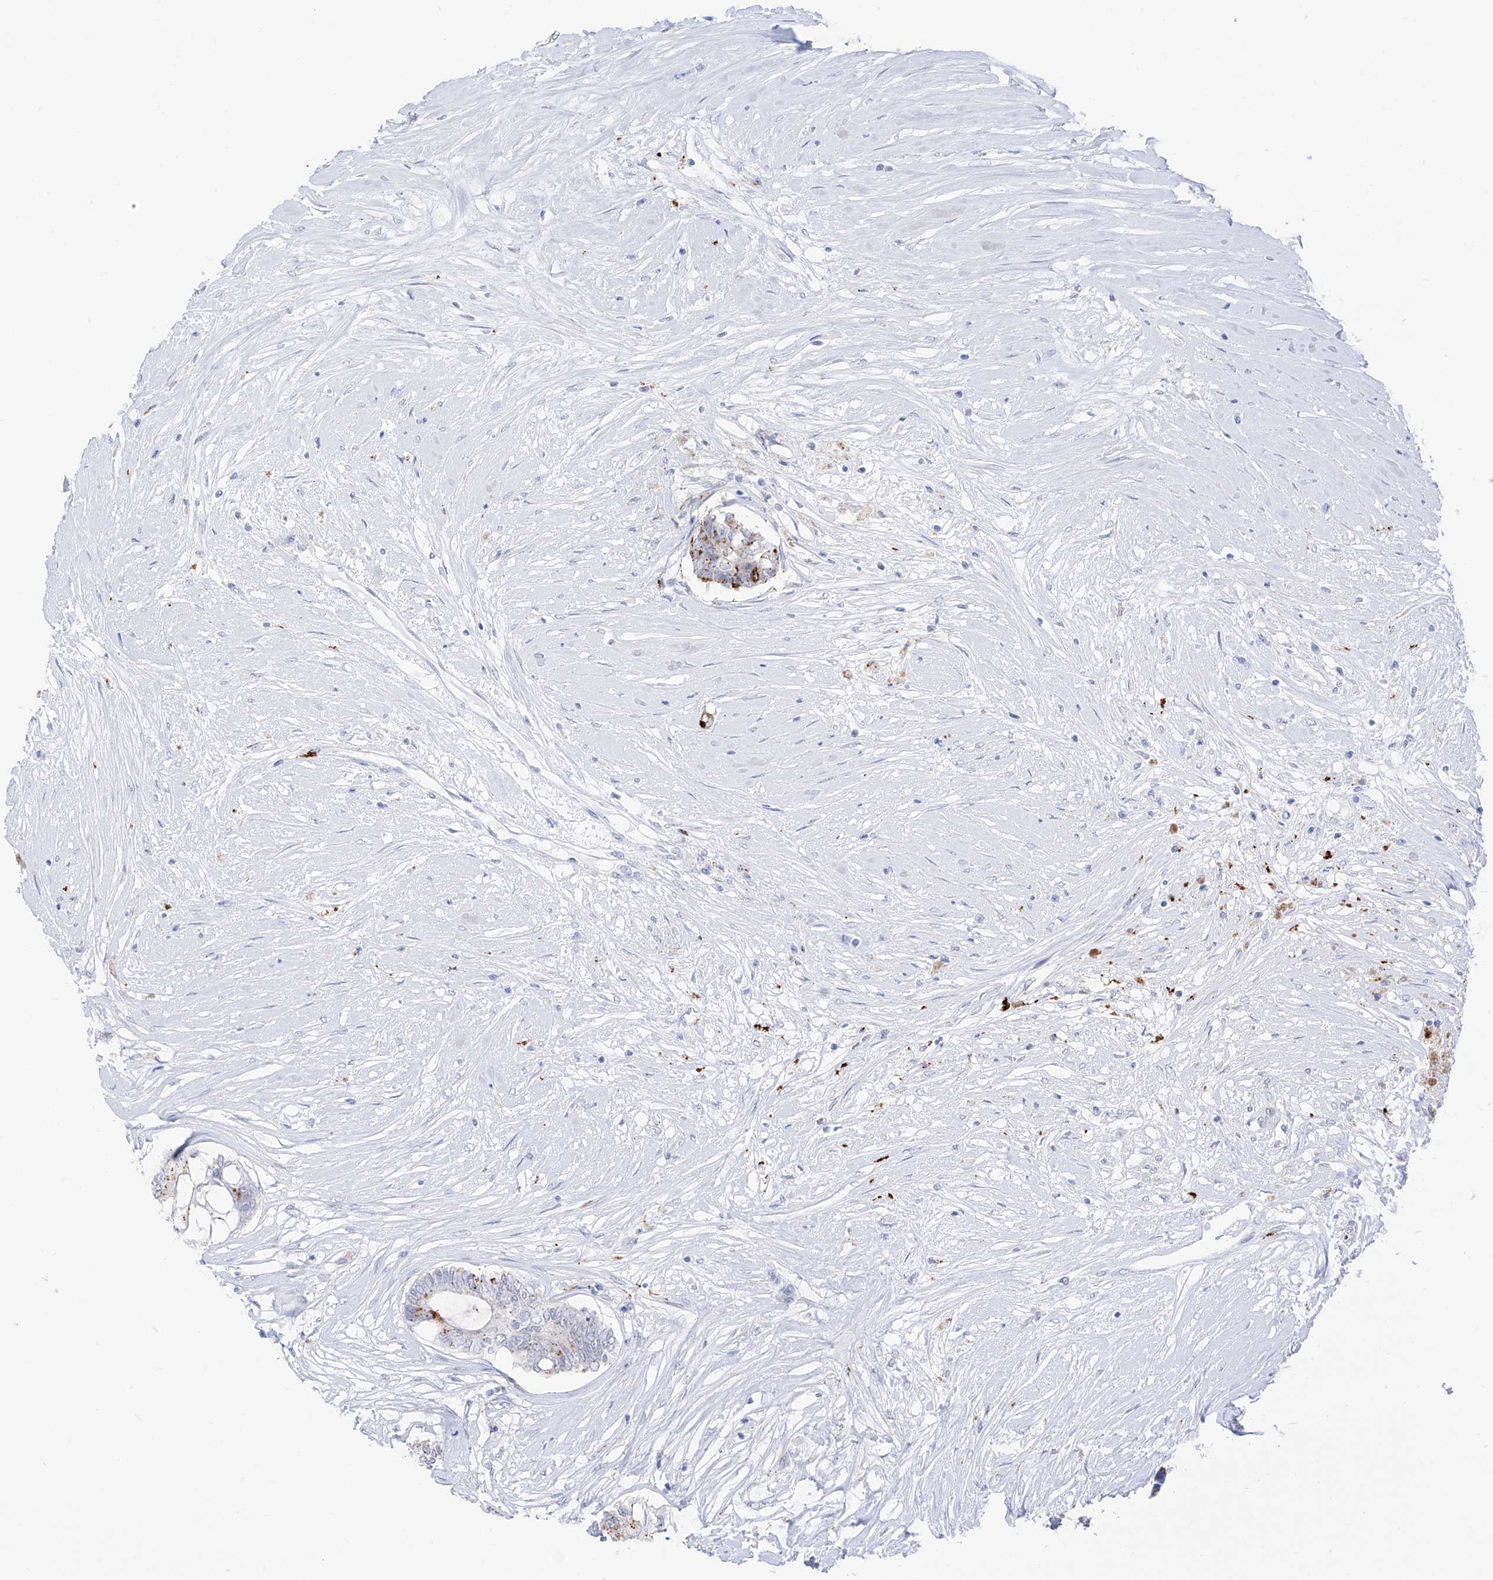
{"staining": {"intensity": "moderate", "quantity": "25%-75%", "location": "cytoplasmic/membranous"}, "tissue": "colorectal cancer", "cell_type": "Tumor cells", "image_type": "cancer", "snomed": [{"axis": "morphology", "description": "Adenocarcinoma, NOS"}, {"axis": "topography", "description": "Rectum"}], "caption": "Immunohistochemistry (IHC) (DAB (3,3'-diaminobenzidine)) staining of human colorectal cancer displays moderate cytoplasmic/membranous protein expression in approximately 25%-75% of tumor cells.", "gene": "PSPH", "patient": {"sex": "male", "age": 63}}